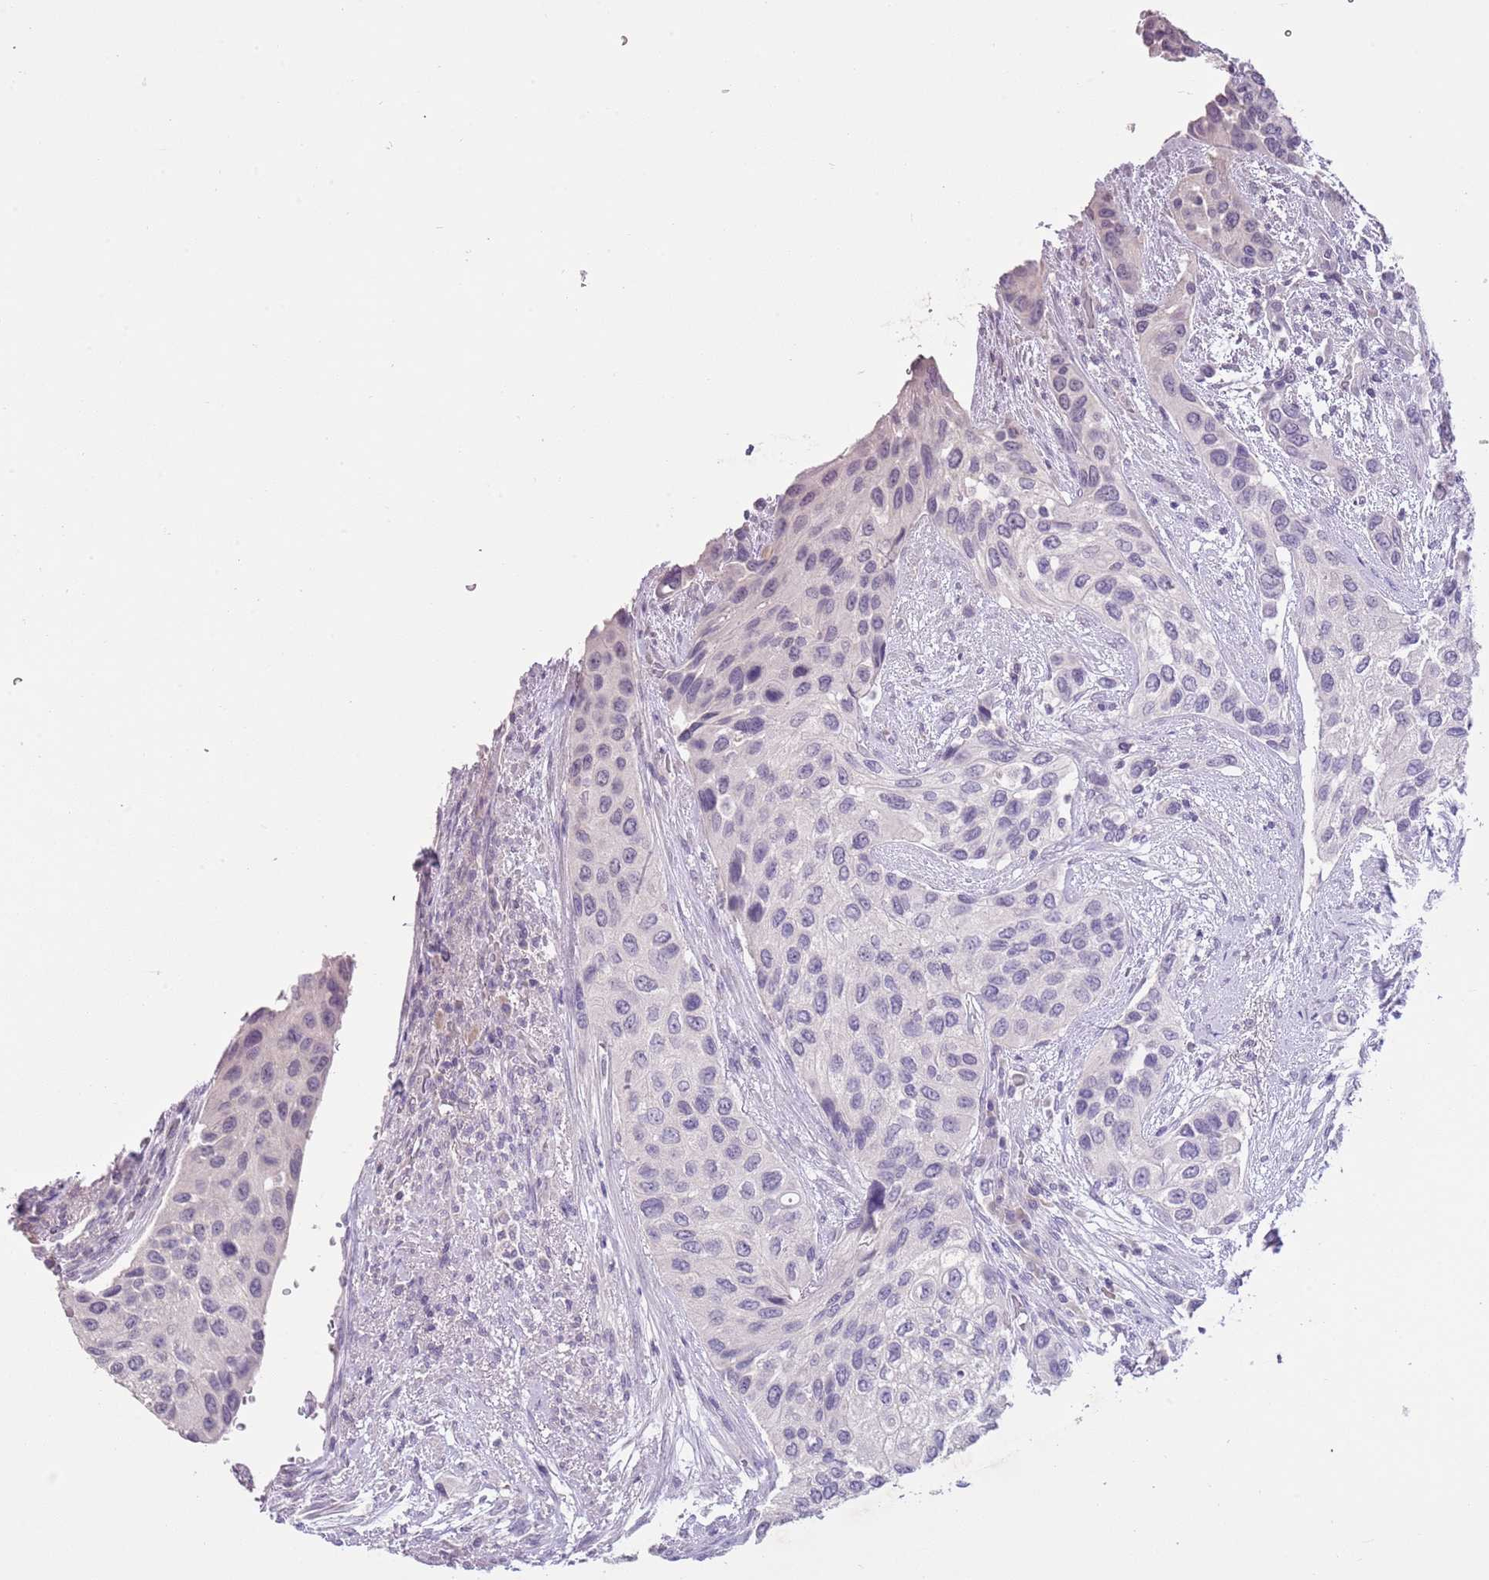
{"staining": {"intensity": "negative", "quantity": "none", "location": "none"}, "tissue": "urothelial cancer", "cell_type": "Tumor cells", "image_type": "cancer", "snomed": [{"axis": "morphology", "description": "Normal tissue, NOS"}, {"axis": "morphology", "description": "Urothelial carcinoma, High grade"}, {"axis": "topography", "description": "Vascular tissue"}, {"axis": "topography", "description": "Urinary bladder"}], "caption": "IHC of high-grade urothelial carcinoma exhibits no staining in tumor cells.", "gene": "SLC35E3", "patient": {"sex": "female", "age": 56}}